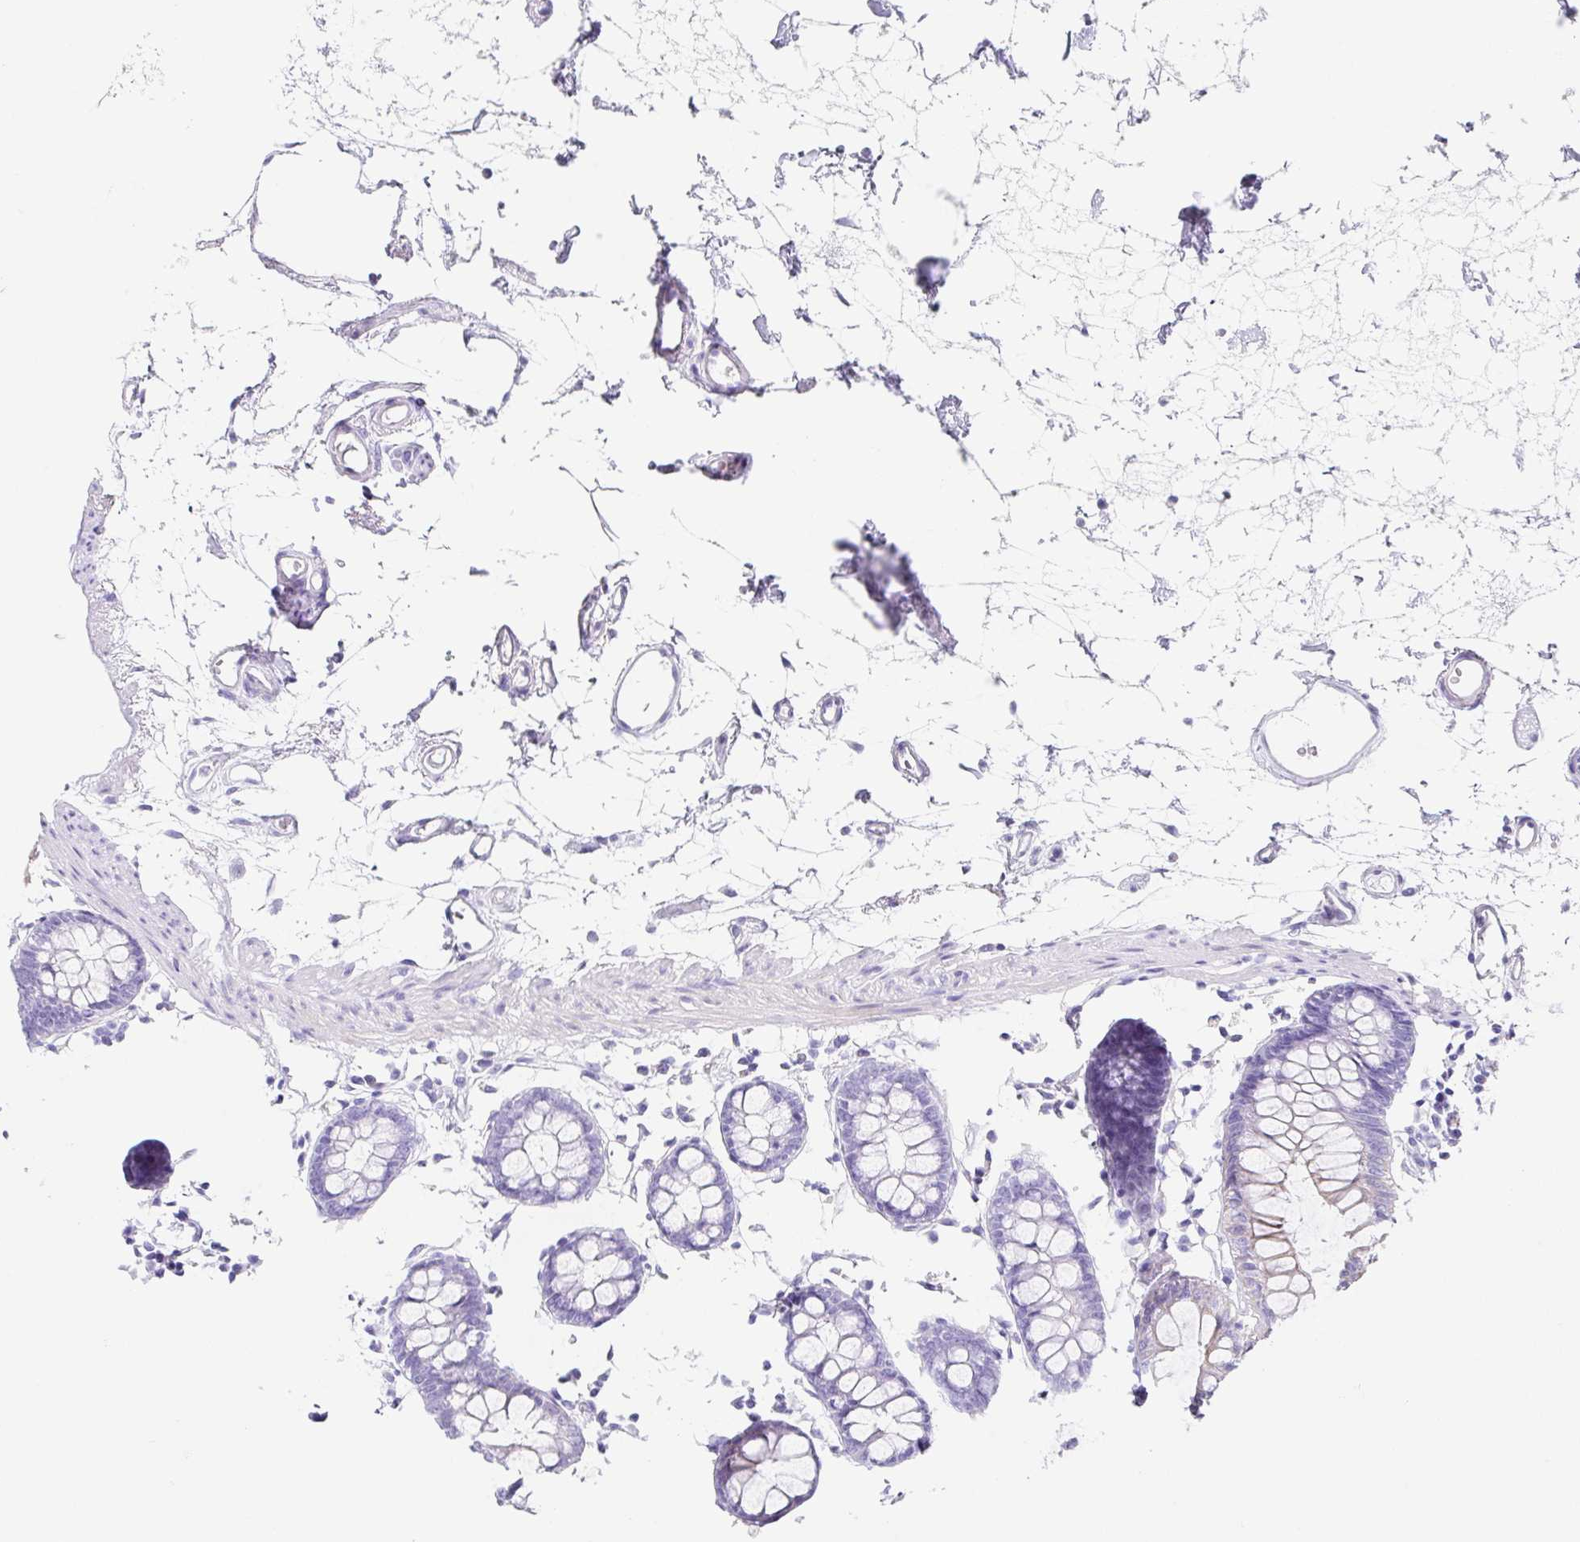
{"staining": {"intensity": "negative", "quantity": "none", "location": "none"}, "tissue": "colon", "cell_type": "Endothelial cells", "image_type": "normal", "snomed": [{"axis": "morphology", "description": "Normal tissue, NOS"}, {"axis": "topography", "description": "Colon"}], "caption": "Immunohistochemistry (IHC) image of benign human colon stained for a protein (brown), which shows no positivity in endothelial cells. The staining is performed using DAB brown chromogen with nuclei counter-stained in using hematoxylin.", "gene": "CLDND2", "patient": {"sex": "female", "age": 84}}